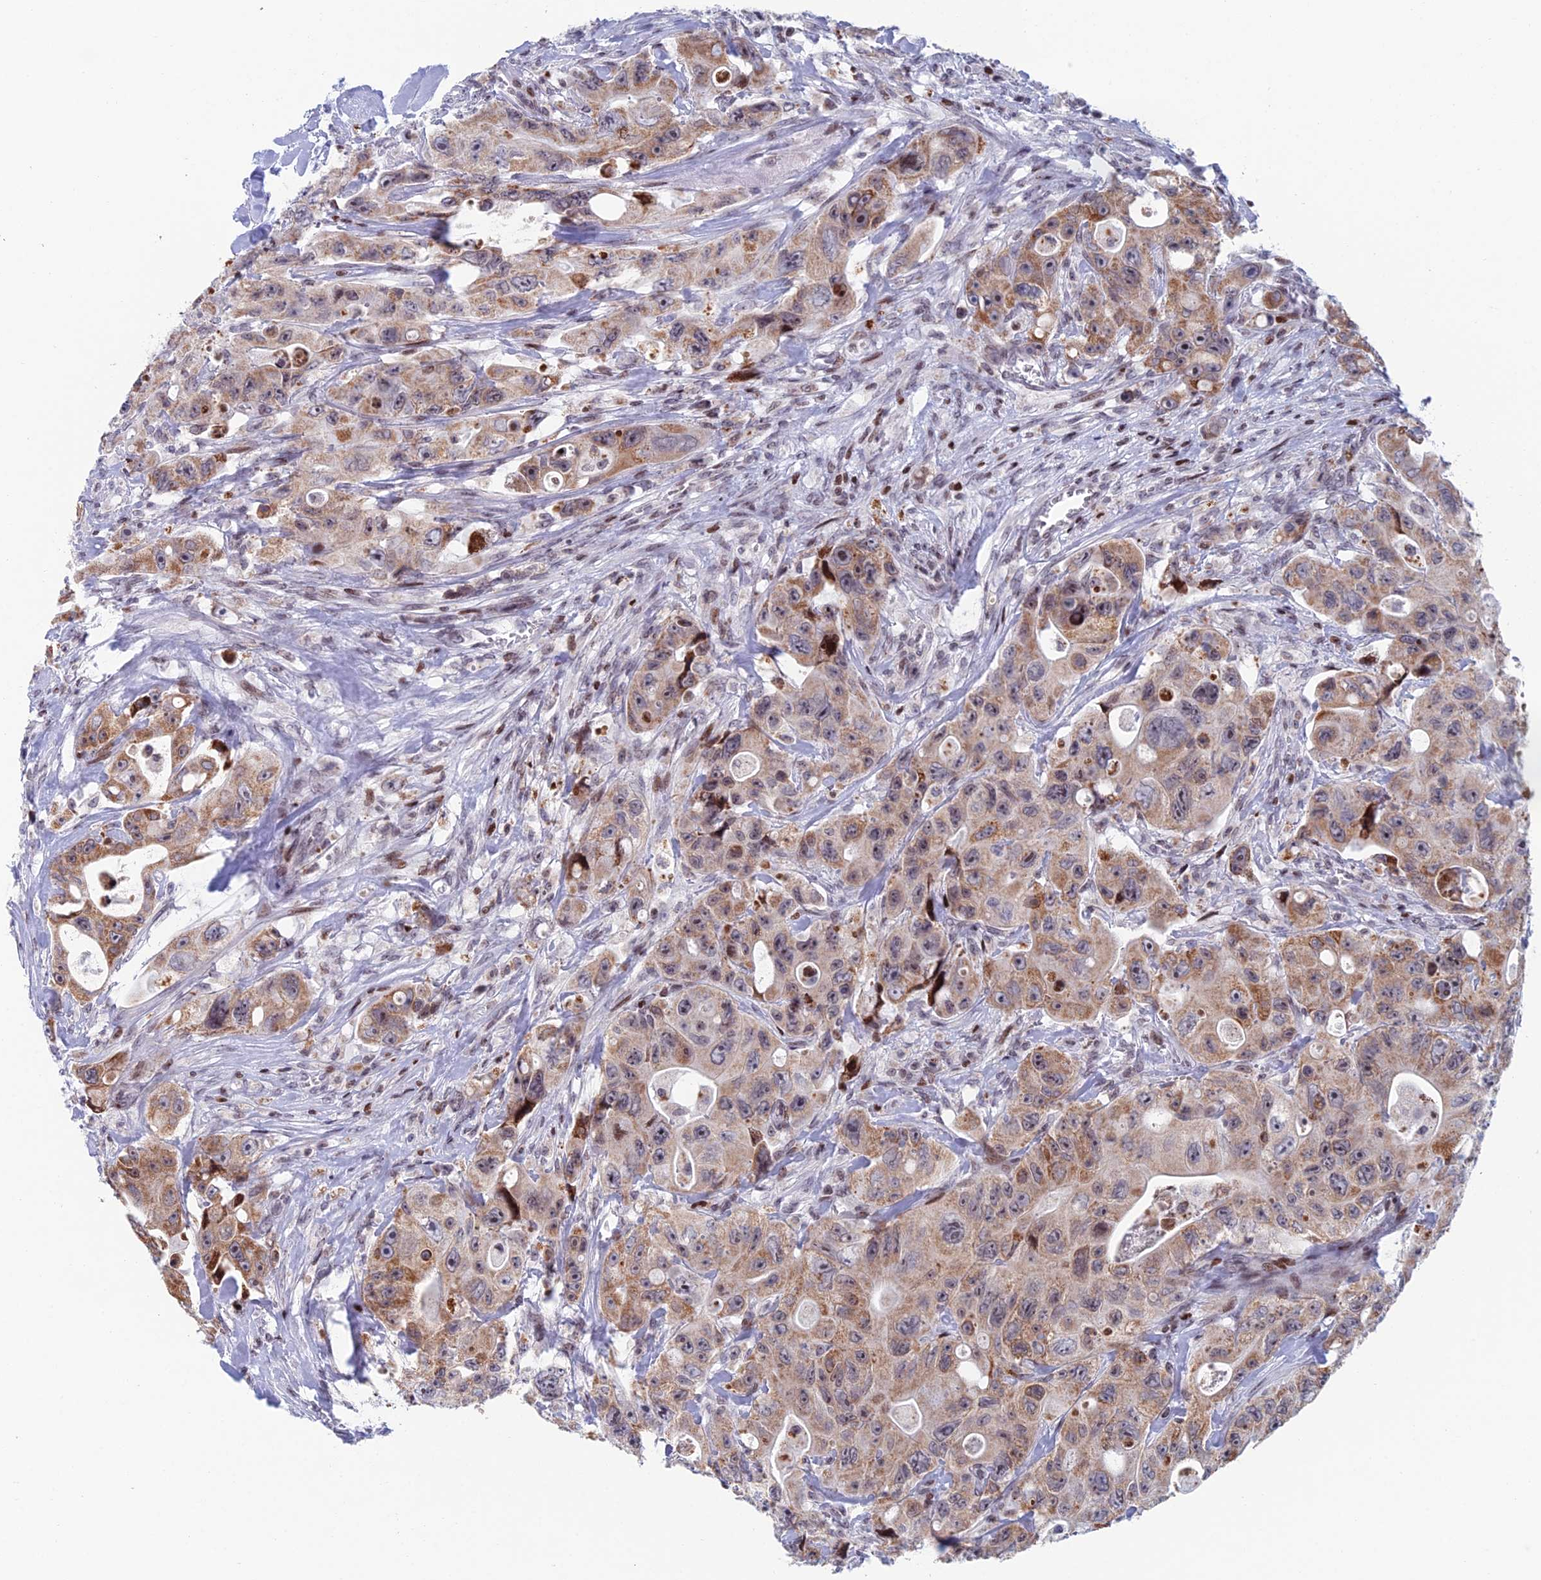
{"staining": {"intensity": "moderate", "quantity": ">75%", "location": "cytoplasmic/membranous,nuclear"}, "tissue": "colorectal cancer", "cell_type": "Tumor cells", "image_type": "cancer", "snomed": [{"axis": "morphology", "description": "Adenocarcinoma, NOS"}, {"axis": "topography", "description": "Colon"}], "caption": "Moderate cytoplasmic/membranous and nuclear expression for a protein is seen in approximately >75% of tumor cells of colorectal adenocarcinoma using immunohistochemistry.", "gene": "AFF3", "patient": {"sex": "female", "age": 46}}